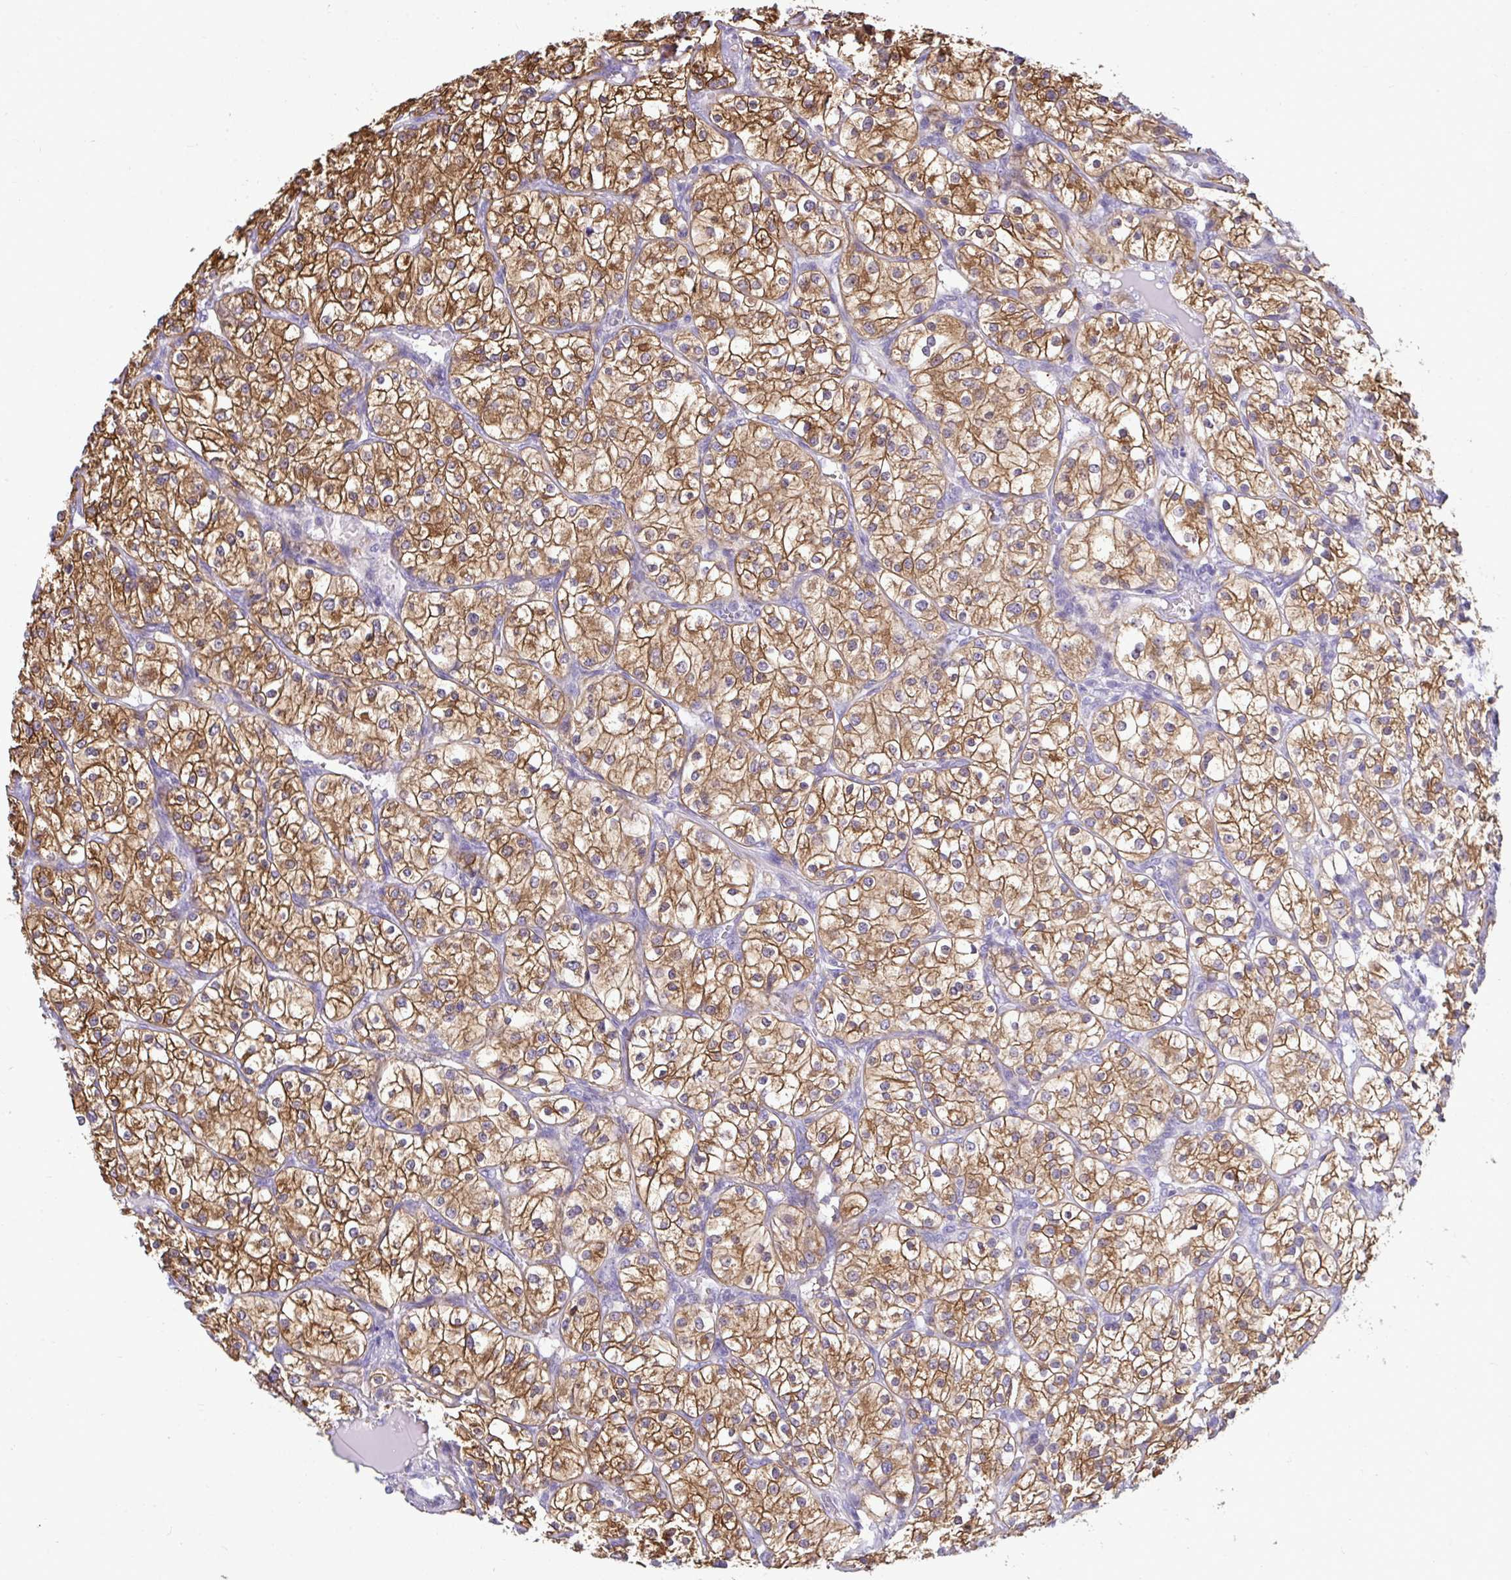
{"staining": {"intensity": "moderate", "quantity": ">75%", "location": "cytoplasmic/membranous"}, "tissue": "renal cancer", "cell_type": "Tumor cells", "image_type": "cancer", "snomed": [{"axis": "morphology", "description": "Adenocarcinoma, NOS"}, {"axis": "topography", "description": "Kidney"}], "caption": "Protein staining of renal cancer (adenocarcinoma) tissue reveals moderate cytoplasmic/membranous positivity in about >75% of tumor cells. (DAB IHC, brown staining for protein, blue staining for nuclei).", "gene": "SLC30A6", "patient": {"sex": "male", "age": 80}}